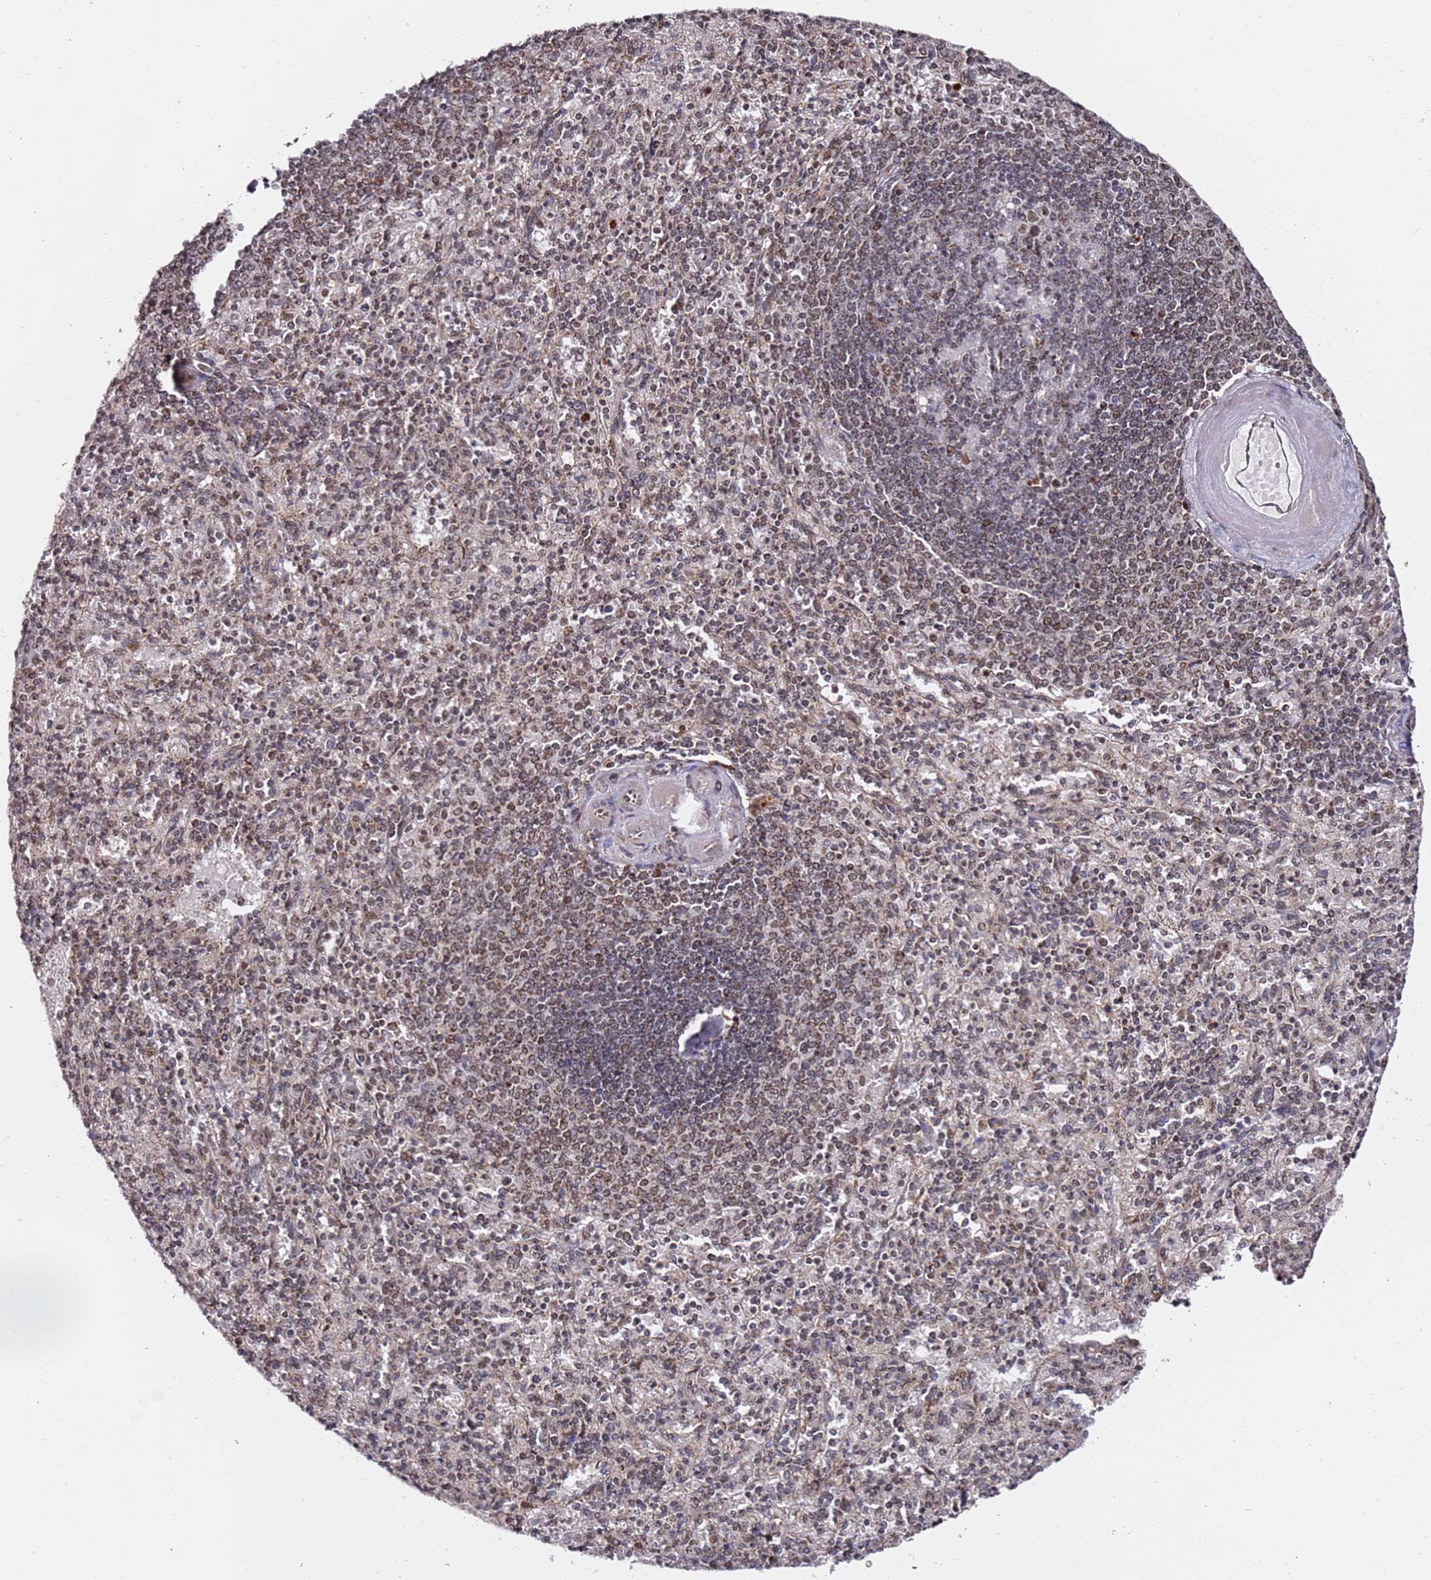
{"staining": {"intensity": "moderate", "quantity": "<25%", "location": "nuclear"}, "tissue": "spleen", "cell_type": "Cells in red pulp", "image_type": "normal", "snomed": [{"axis": "morphology", "description": "Normal tissue, NOS"}, {"axis": "topography", "description": "Spleen"}], "caption": "Cells in red pulp demonstrate low levels of moderate nuclear staining in about <25% of cells in normal human spleen. (Brightfield microscopy of DAB IHC at high magnification).", "gene": "TP53AIP1", "patient": {"sex": "male", "age": 82}}